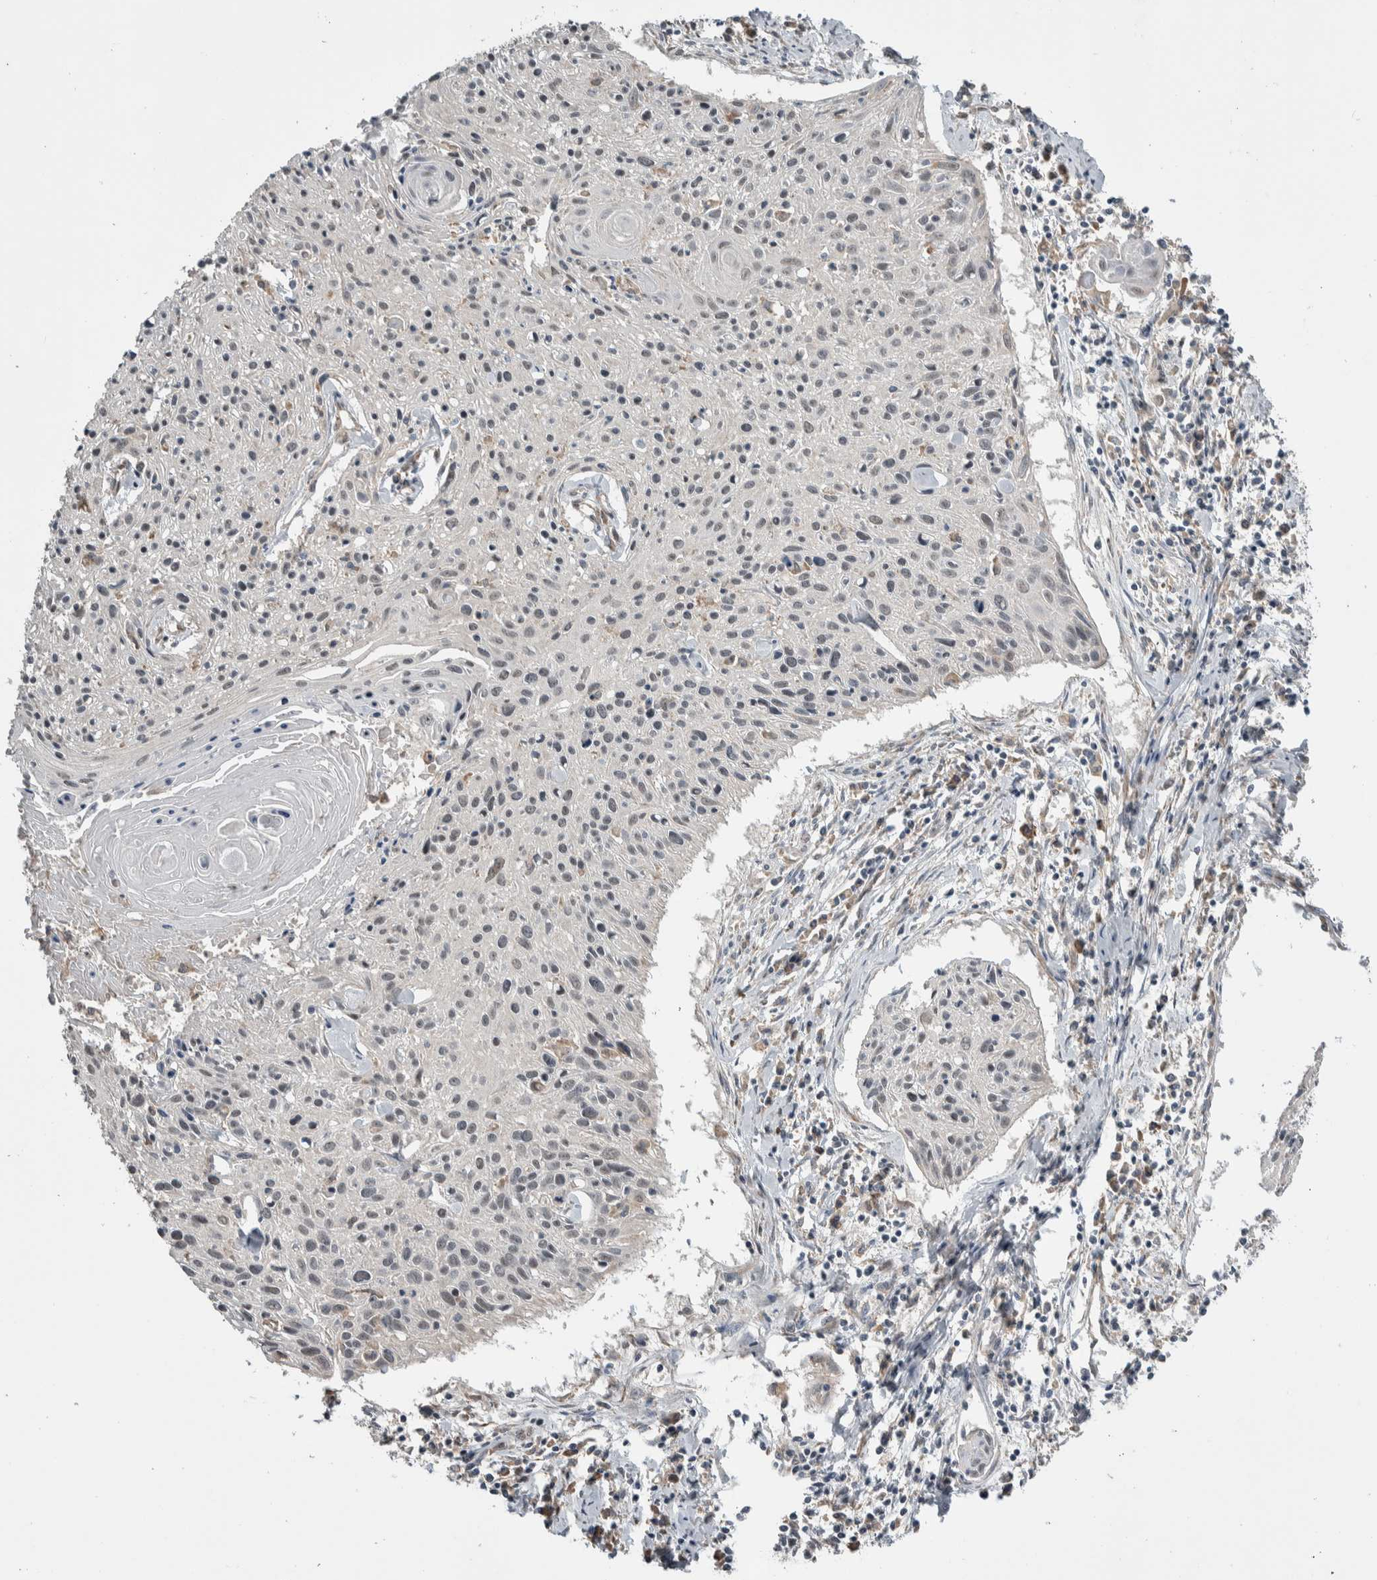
{"staining": {"intensity": "negative", "quantity": "none", "location": "none"}, "tissue": "cervical cancer", "cell_type": "Tumor cells", "image_type": "cancer", "snomed": [{"axis": "morphology", "description": "Squamous cell carcinoma, NOS"}, {"axis": "topography", "description": "Cervix"}], "caption": "A high-resolution histopathology image shows immunohistochemistry staining of squamous cell carcinoma (cervical), which shows no significant positivity in tumor cells.", "gene": "PRDM4", "patient": {"sex": "female", "age": 51}}